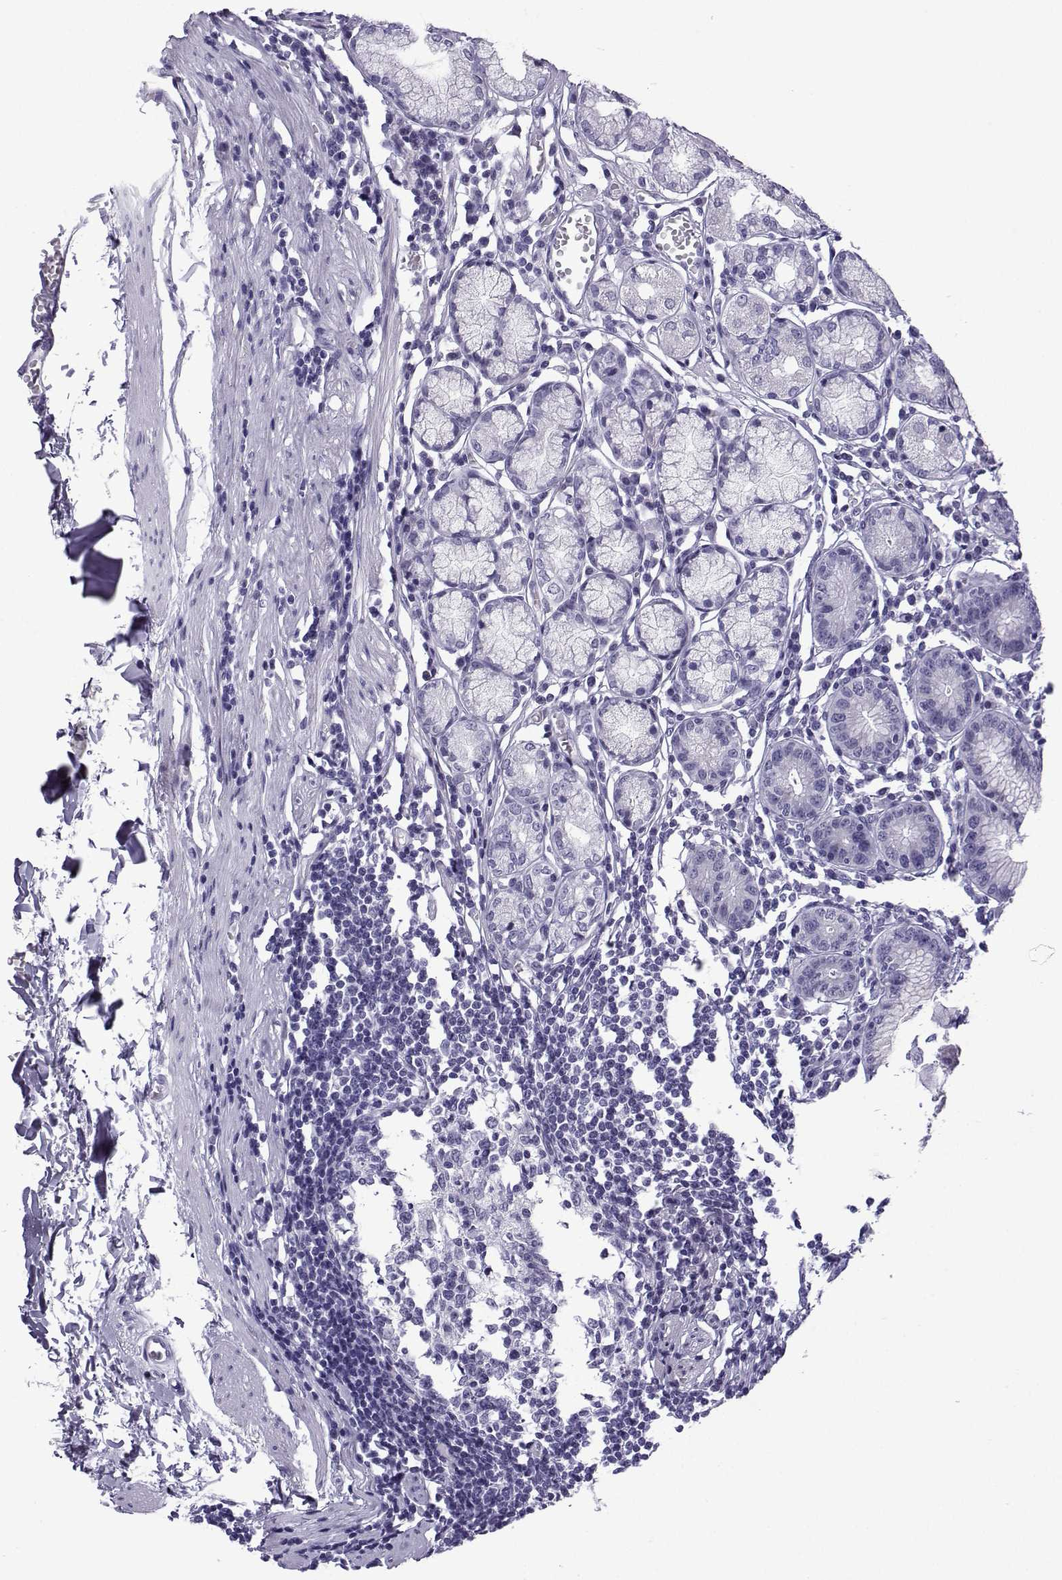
{"staining": {"intensity": "negative", "quantity": "none", "location": "none"}, "tissue": "stomach", "cell_type": "Glandular cells", "image_type": "normal", "snomed": [{"axis": "morphology", "description": "Normal tissue, NOS"}, {"axis": "topography", "description": "Stomach"}], "caption": "Immunohistochemistry image of benign stomach stained for a protein (brown), which displays no positivity in glandular cells.", "gene": "ACRBP", "patient": {"sex": "male", "age": 55}}